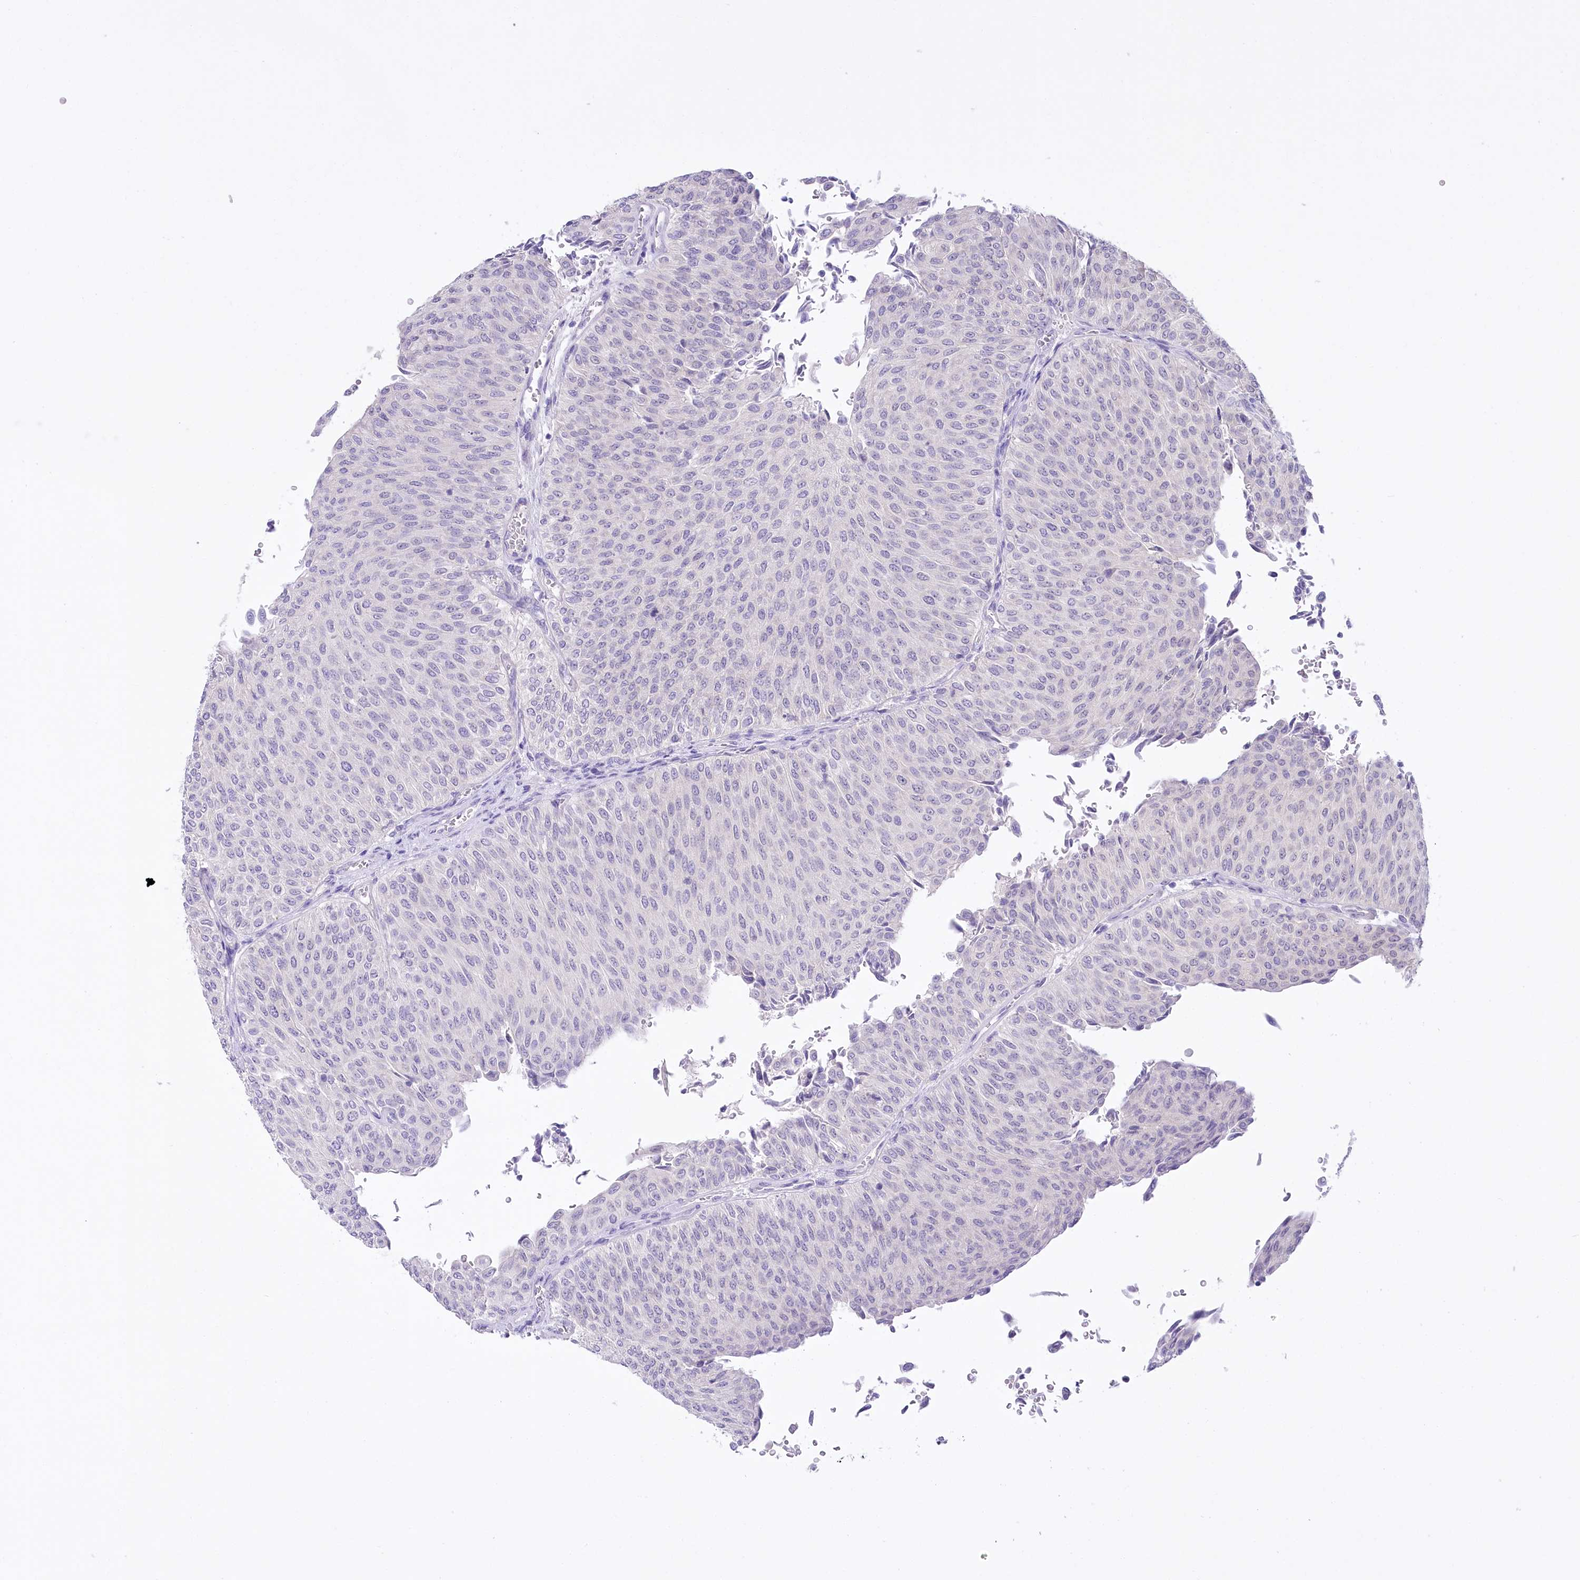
{"staining": {"intensity": "negative", "quantity": "none", "location": "none"}, "tissue": "urothelial cancer", "cell_type": "Tumor cells", "image_type": "cancer", "snomed": [{"axis": "morphology", "description": "Urothelial carcinoma, Low grade"}, {"axis": "topography", "description": "Urinary bladder"}], "caption": "A histopathology image of human urothelial cancer is negative for staining in tumor cells. Brightfield microscopy of immunohistochemistry stained with DAB (3,3'-diaminobenzidine) (brown) and hematoxylin (blue), captured at high magnification.", "gene": "PBLD", "patient": {"sex": "male", "age": 78}}